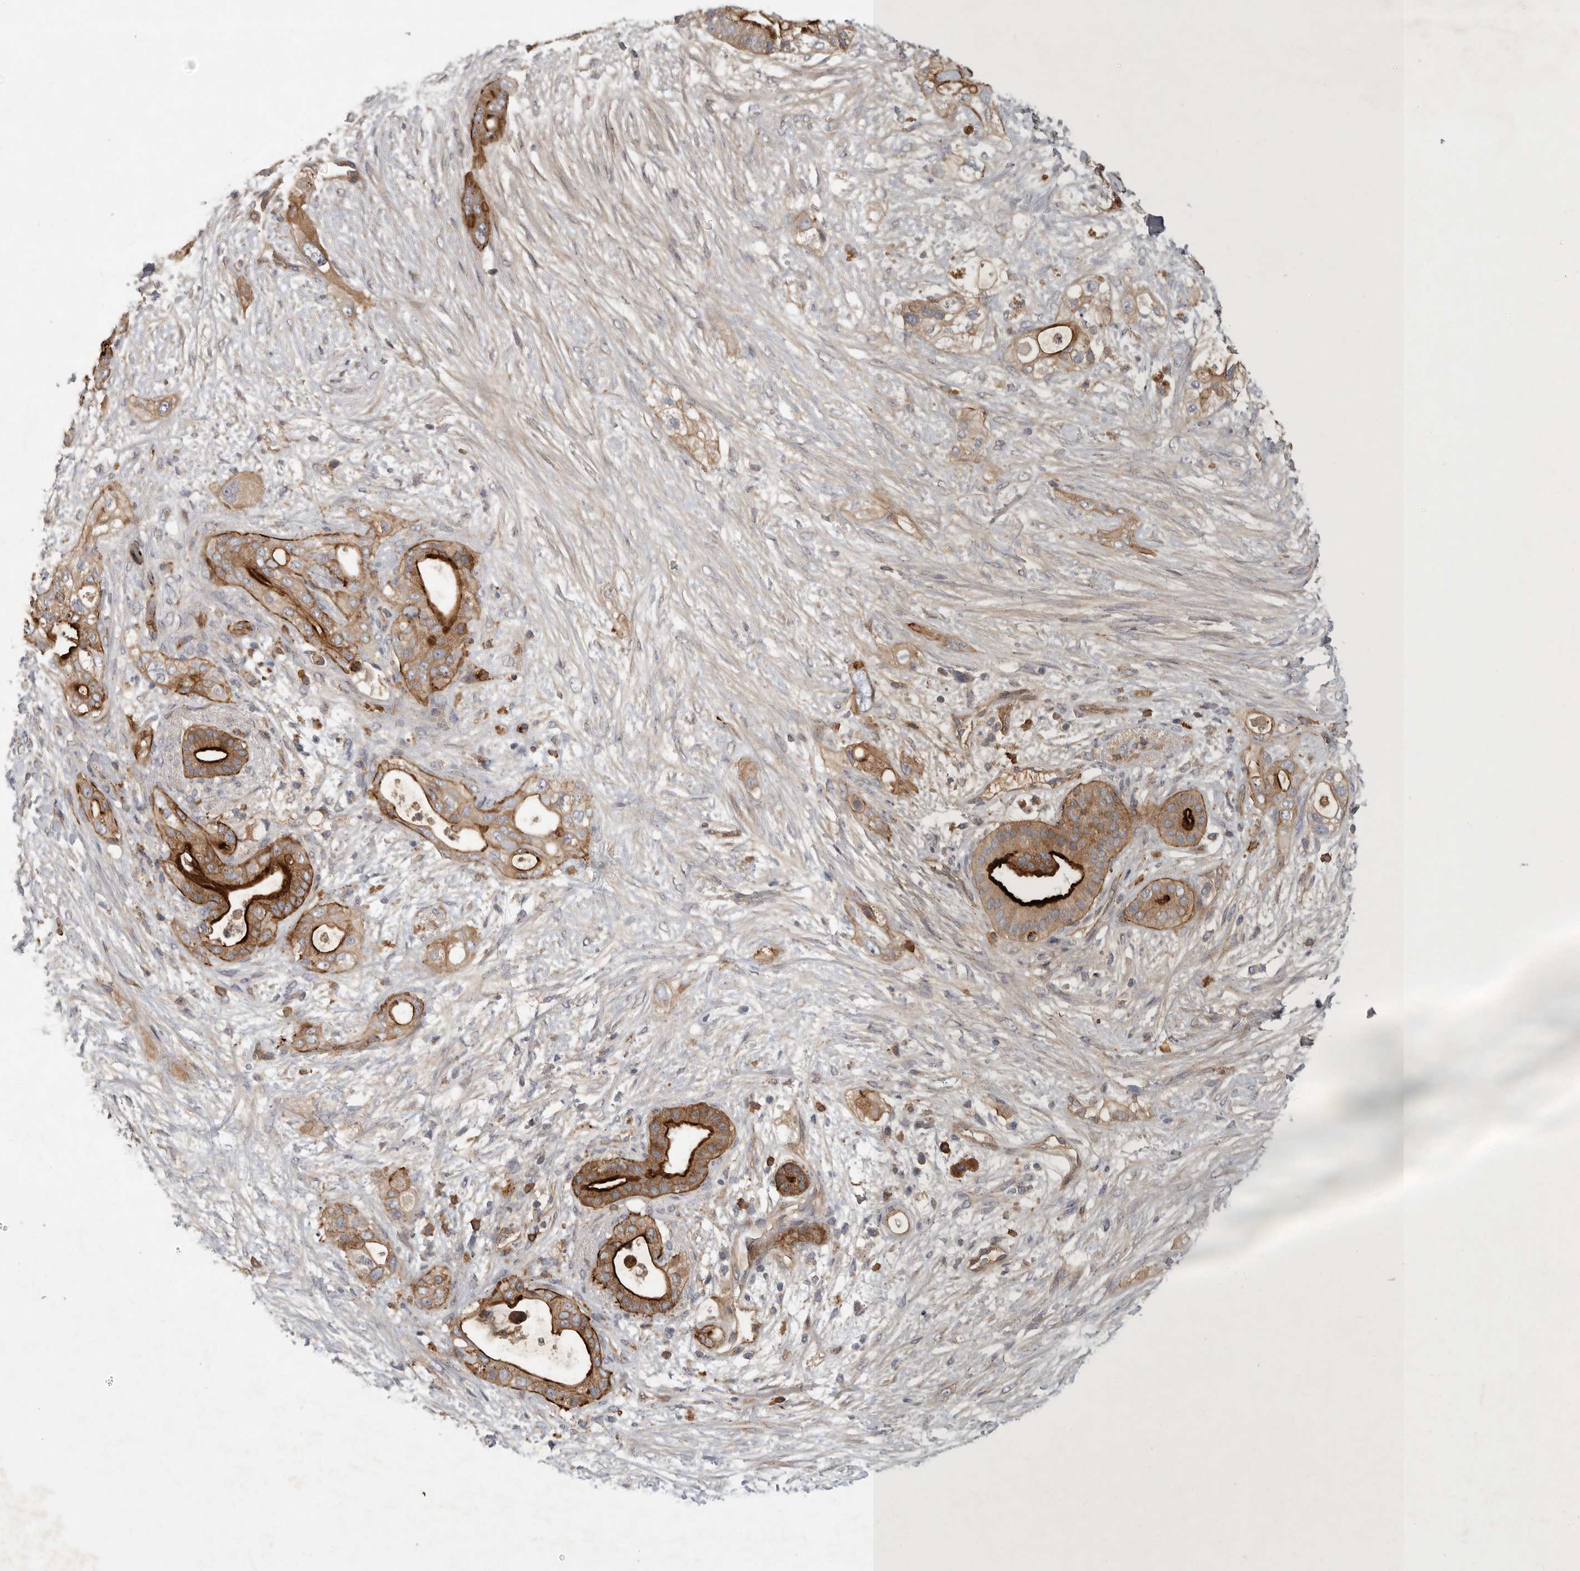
{"staining": {"intensity": "strong", "quantity": ">75%", "location": "cytoplasmic/membranous"}, "tissue": "pancreatic cancer", "cell_type": "Tumor cells", "image_type": "cancer", "snomed": [{"axis": "morphology", "description": "Adenocarcinoma, NOS"}, {"axis": "topography", "description": "Pancreas"}], "caption": "A brown stain labels strong cytoplasmic/membranous expression of a protein in human pancreatic cancer tumor cells. Using DAB (brown) and hematoxylin (blue) stains, captured at high magnification using brightfield microscopy.", "gene": "MLPH", "patient": {"sex": "male", "age": 53}}